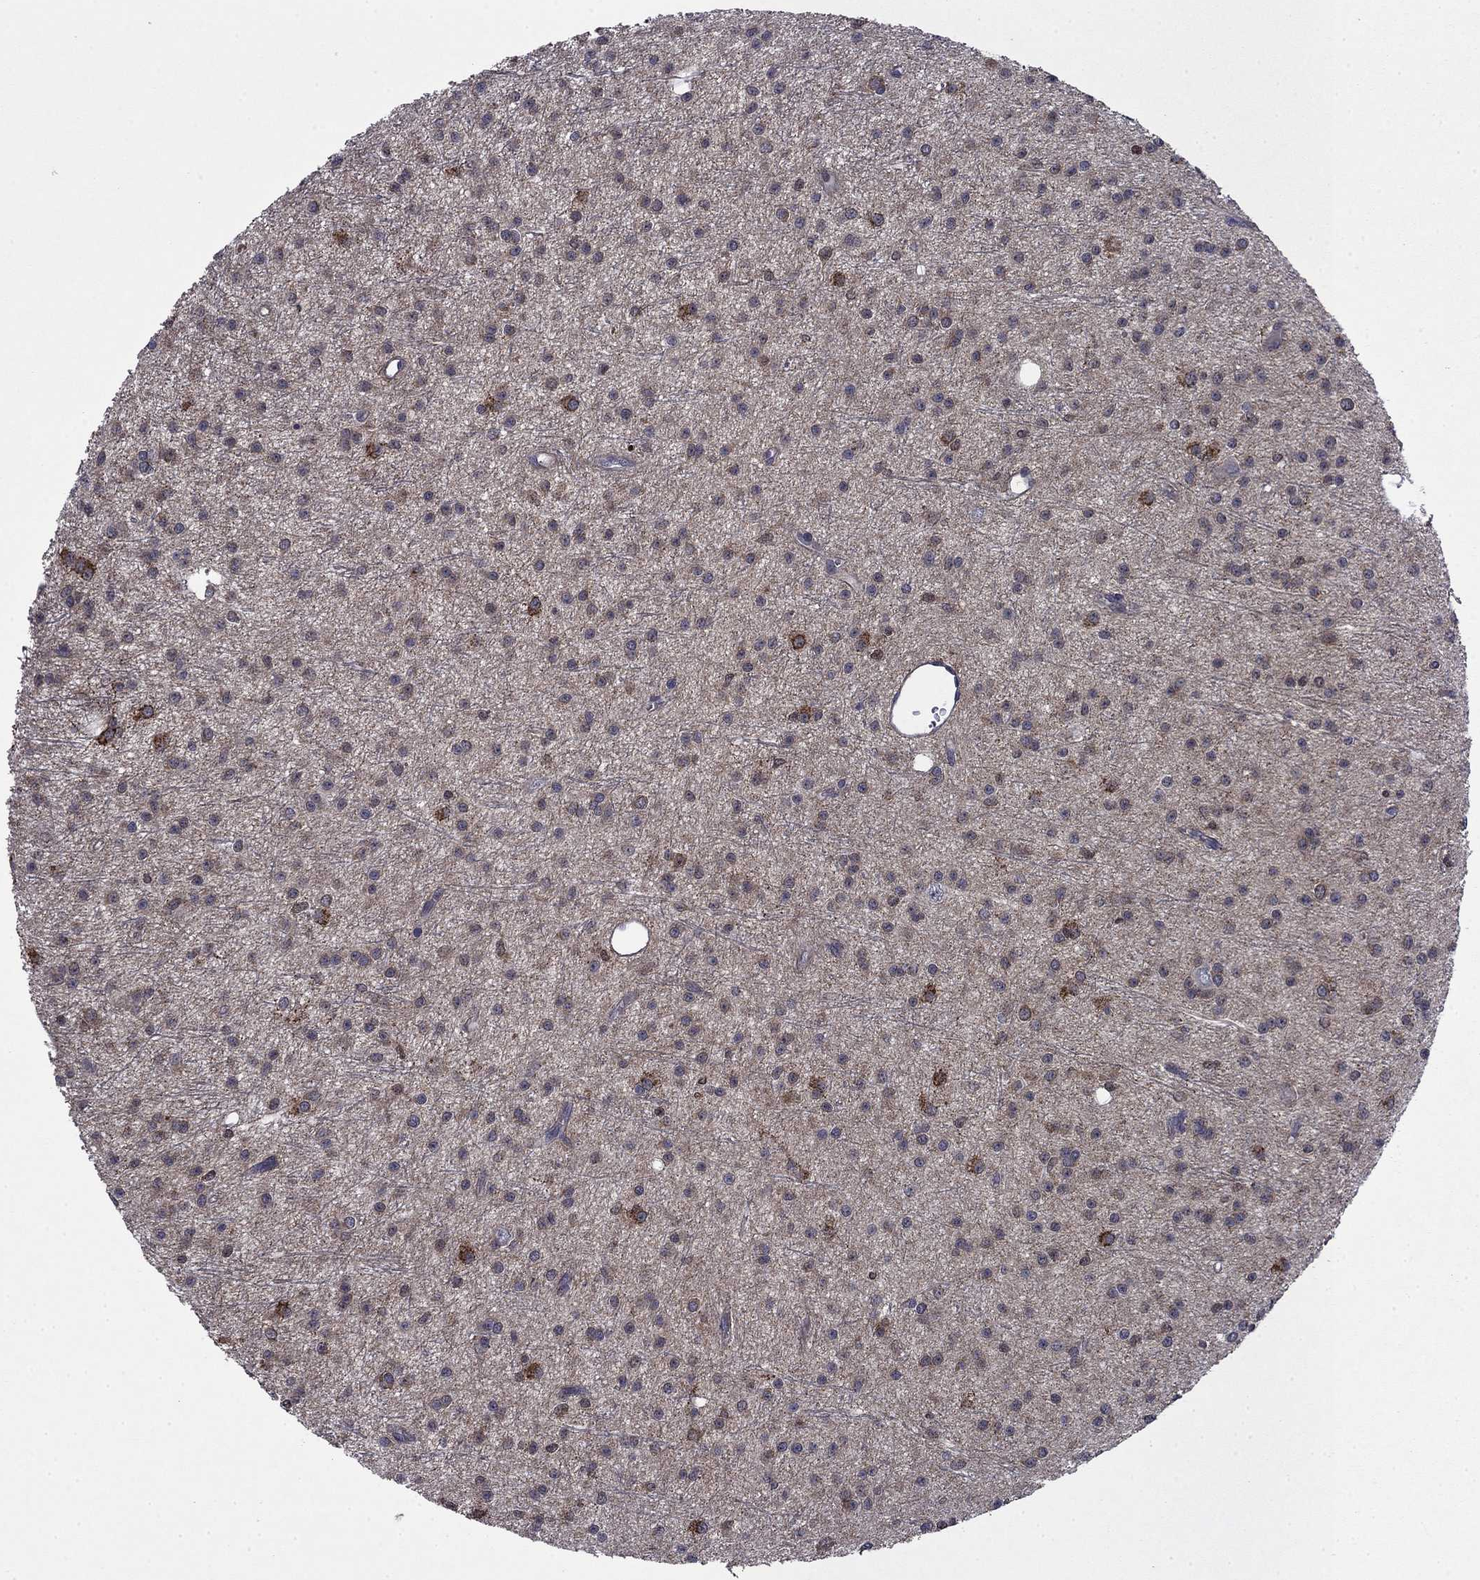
{"staining": {"intensity": "strong", "quantity": "<25%", "location": "cytoplasmic/membranous"}, "tissue": "glioma", "cell_type": "Tumor cells", "image_type": "cancer", "snomed": [{"axis": "morphology", "description": "Glioma, malignant, Low grade"}, {"axis": "topography", "description": "Brain"}], "caption": "Protein analysis of malignant glioma (low-grade) tissue reveals strong cytoplasmic/membranous positivity in about <25% of tumor cells. Immunohistochemistry (ihc) stains the protein of interest in brown and the nuclei are stained blue.", "gene": "TPMT", "patient": {"sex": "male", "age": 27}}